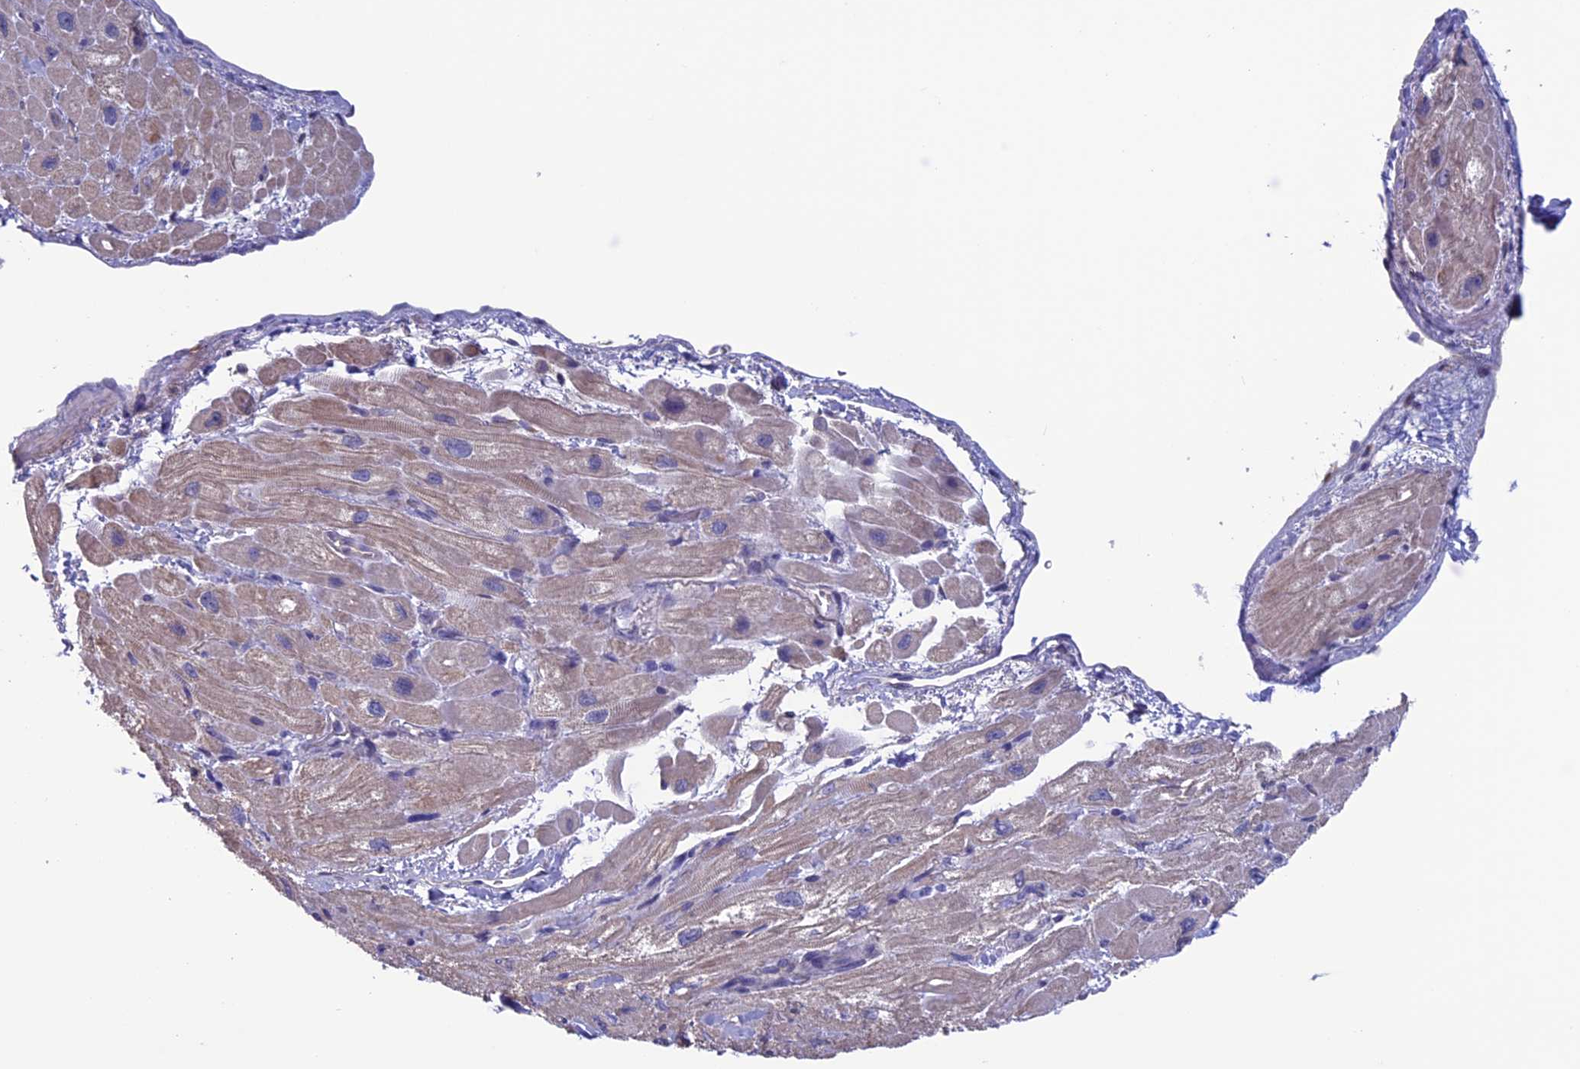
{"staining": {"intensity": "weak", "quantity": "<25%", "location": "cytoplasmic/membranous"}, "tissue": "heart muscle", "cell_type": "Cardiomyocytes", "image_type": "normal", "snomed": [{"axis": "morphology", "description": "Normal tissue, NOS"}, {"axis": "topography", "description": "Heart"}], "caption": "High power microscopy micrograph of an immunohistochemistry (IHC) image of benign heart muscle, revealing no significant staining in cardiomyocytes. The staining is performed using DAB (3,3'-diaminobenzidine) brown chromogen with nuclei counter-stained in using hematoxylin.", "gene": "SLC1A6", "patient": {"sex": "male", "age": 65}}